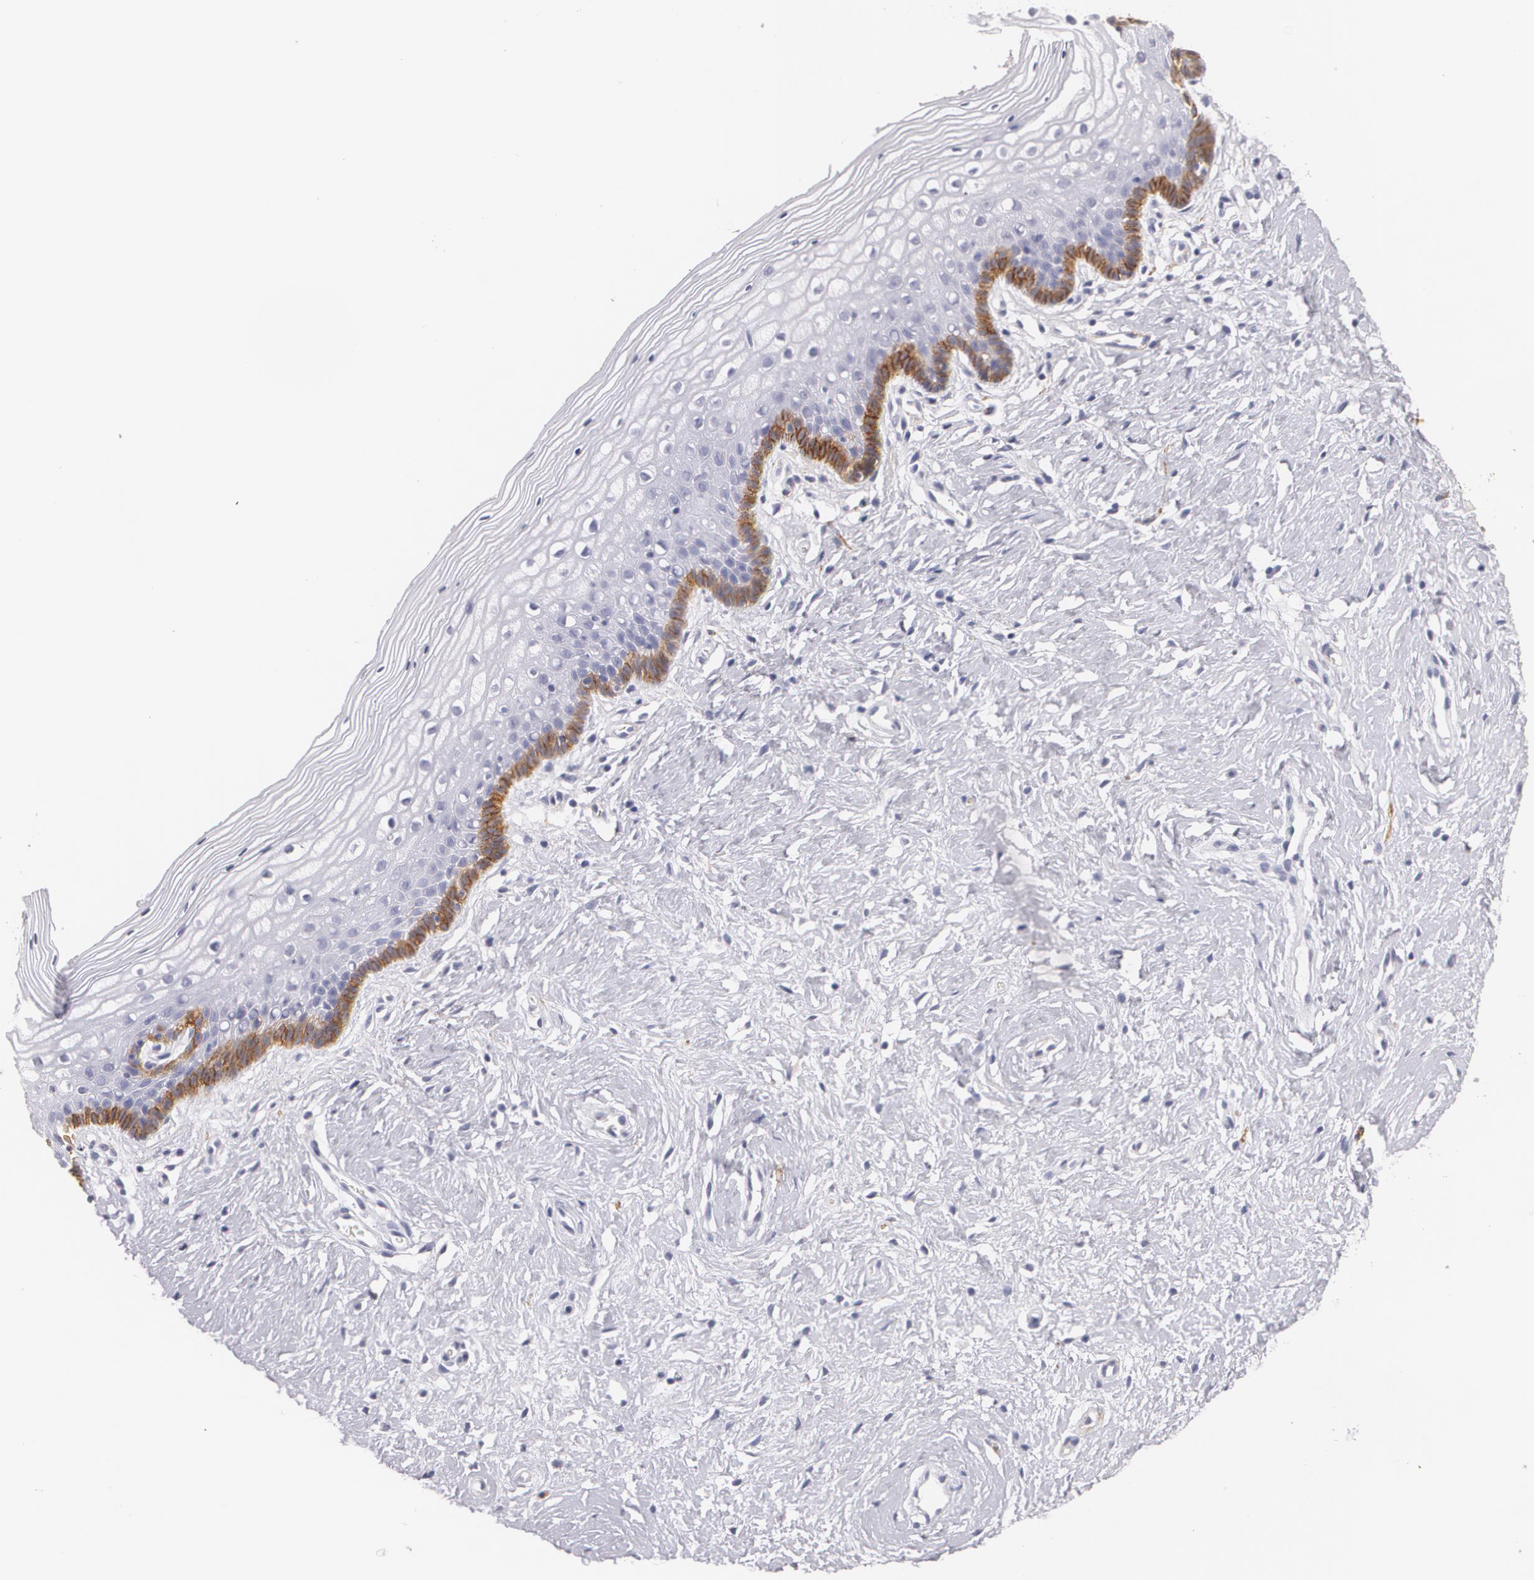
{"staining": {"intensity": "strong", "quantity": "<25%", "location": "cytoplasmic/membranous"}, "tissue": "vagina", "cell_type": "Squamous epithelial cells", "image_type": "normal", "snomed": [{"axis": "morphology", "description": "Normal tissue, NOS"}, {"axis": "topography", "description": "Vagina"}], "caption": "Vagina stained with a brown dye exhibits strong cytoplasmic/membranous positive positivity in about <25% of squamous epithelial cells.", "gene": "NGFR", "patient": {"sex": "female", "age": 46}}